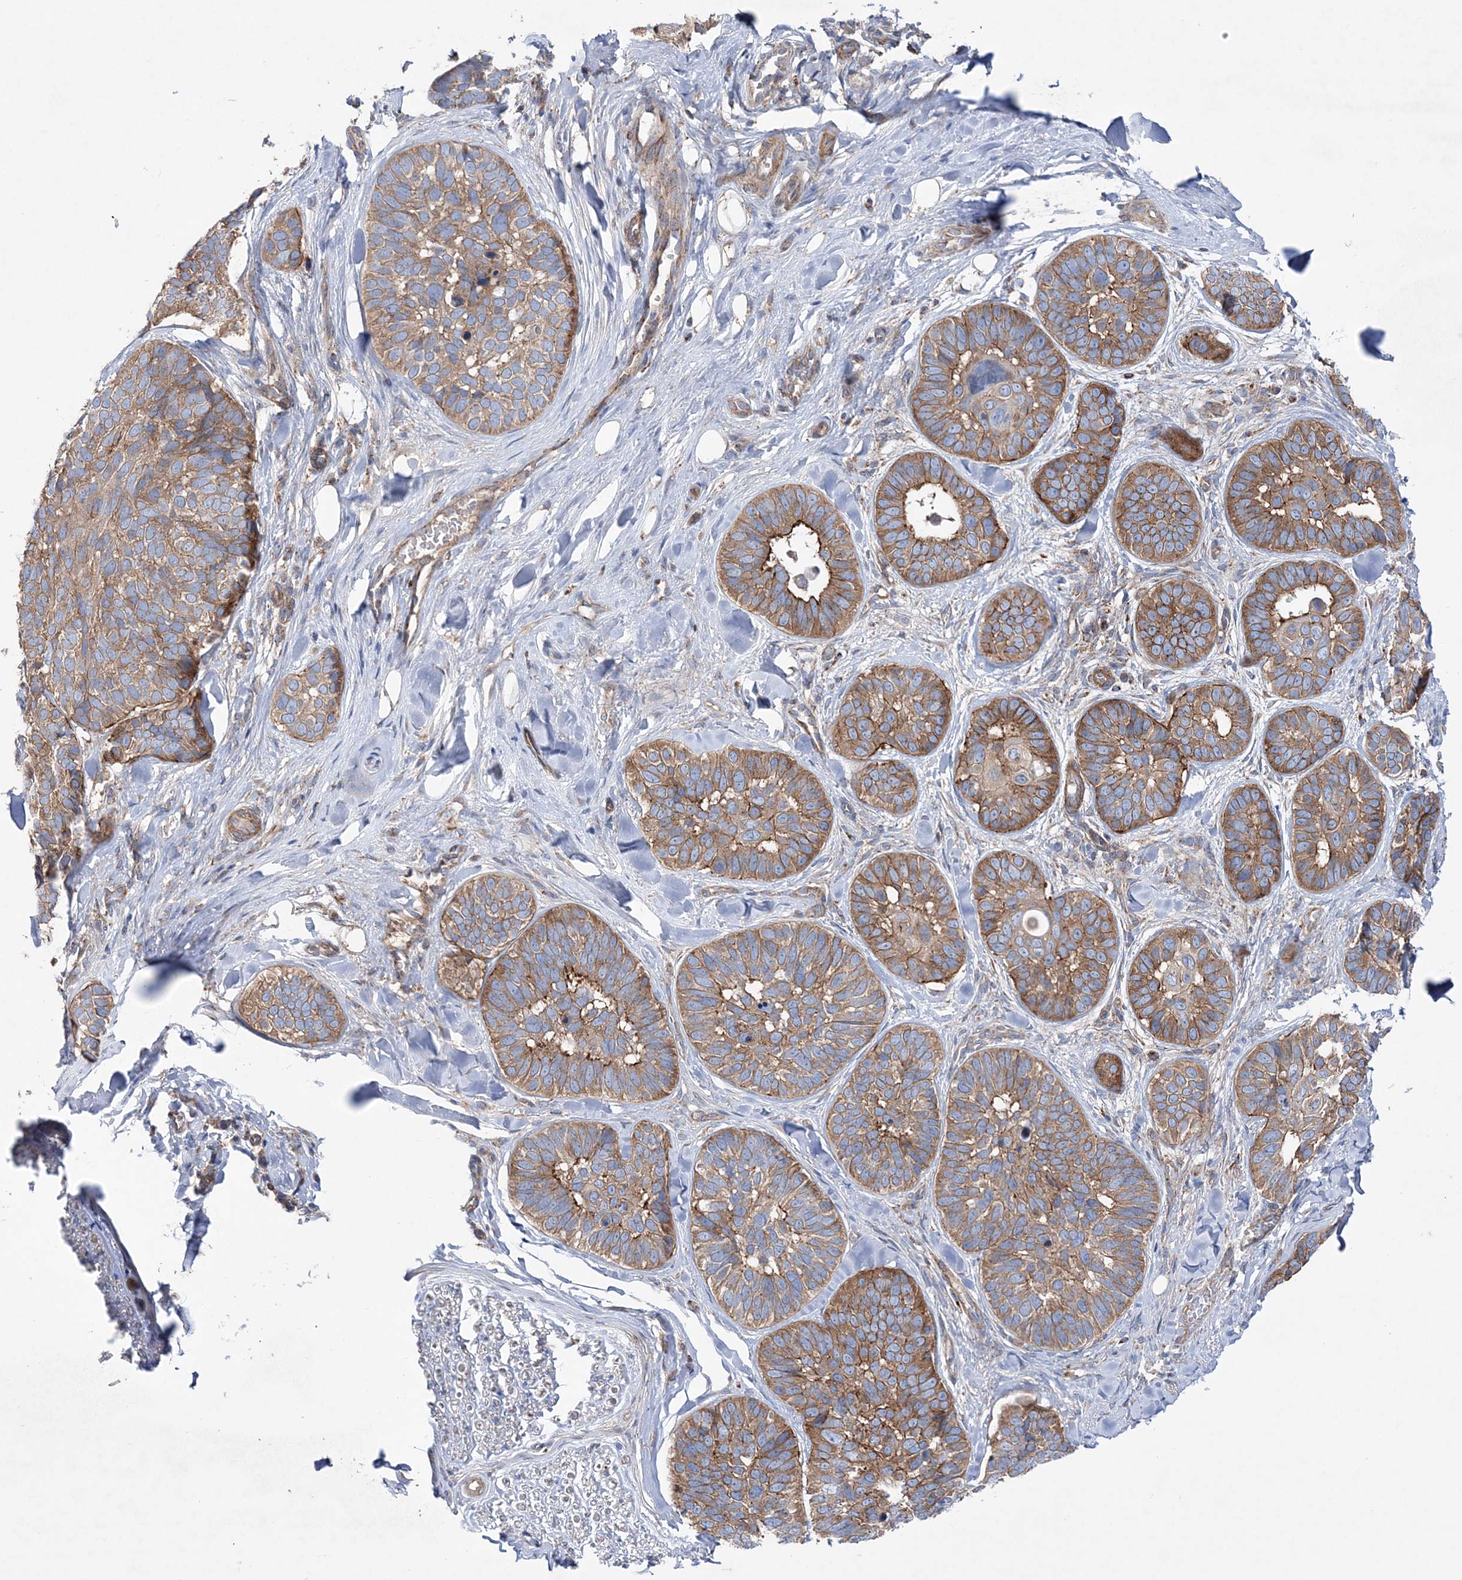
{"staining": {"intensity": "moderate", "quantity": ">75%", "location": "cytoplasmic/membranous"}, "tissue": "skin cancer", "cell_type": "Tumor cells", "image_type": "cancer", "snomed": [{"axis": "morphology", "description": "Basal cell carcinoma"}, {"axis": "topography", "description": "Skin"}], "caption": "Skin cancer (basal cell carcinoma) stained for a protein (brown) displays moderate cytoplasmic/membranous positive expression in about >75% of tumor cells.", "gene": "NGLY1", "patient": {"sex": "male", "age": 62}}